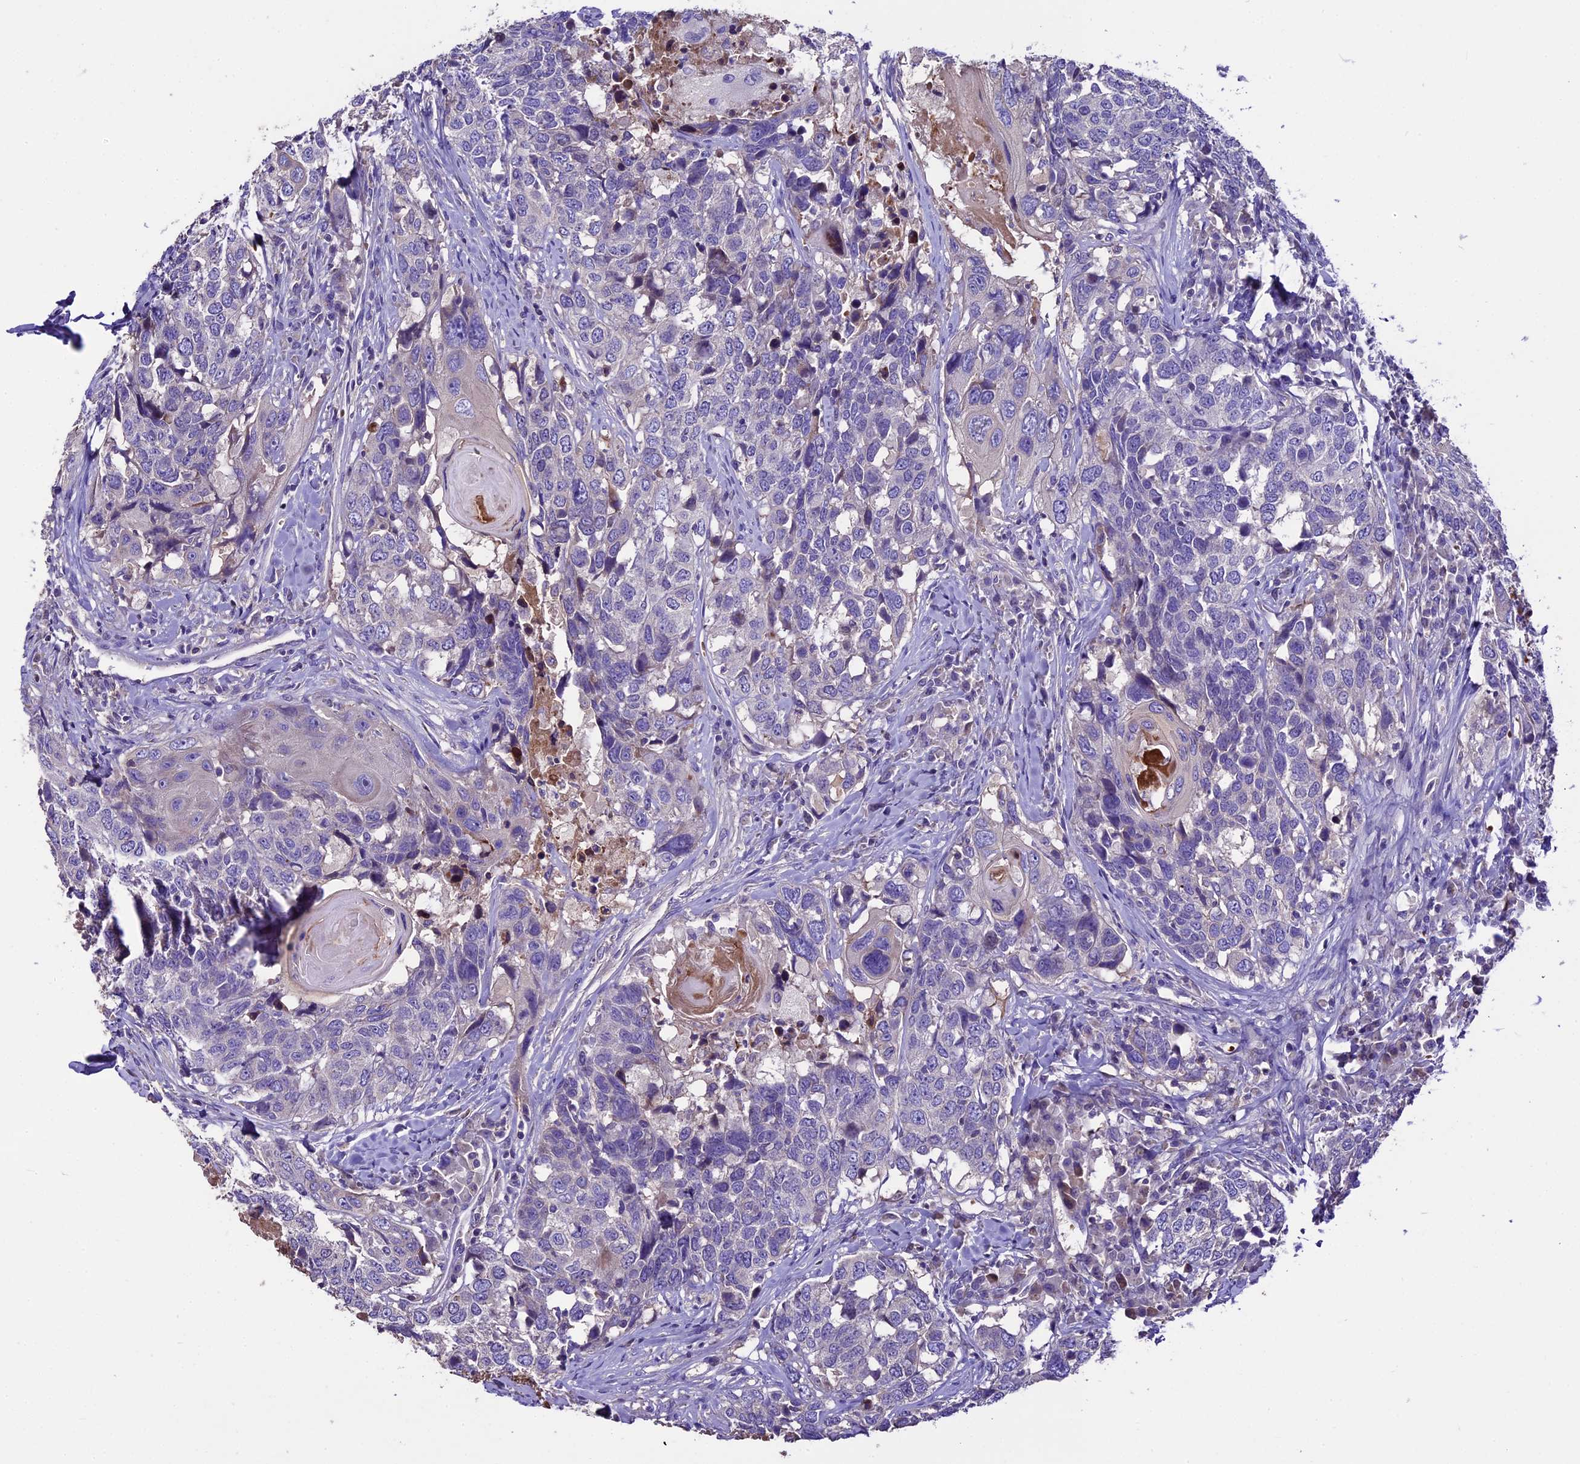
{"staining": {"intensity": "negative", "quantity": "none", "location": "none"}, "tissue": "head and neck cancer", "cell_type": "Tumor cells", "image_type": "cancer", "snomed": [{"axis": "morphology", "description": "Squamous cell carcinoma, NOS"}, {"axis": "topography", "description": "Head-Neck"}], "caption": "There is no significant positivity in tumor cells of head and neck cancer (squamous cell carcinoma).", "gene": "TCP11L2", "patient": {"sex": "male", "age": 66}}